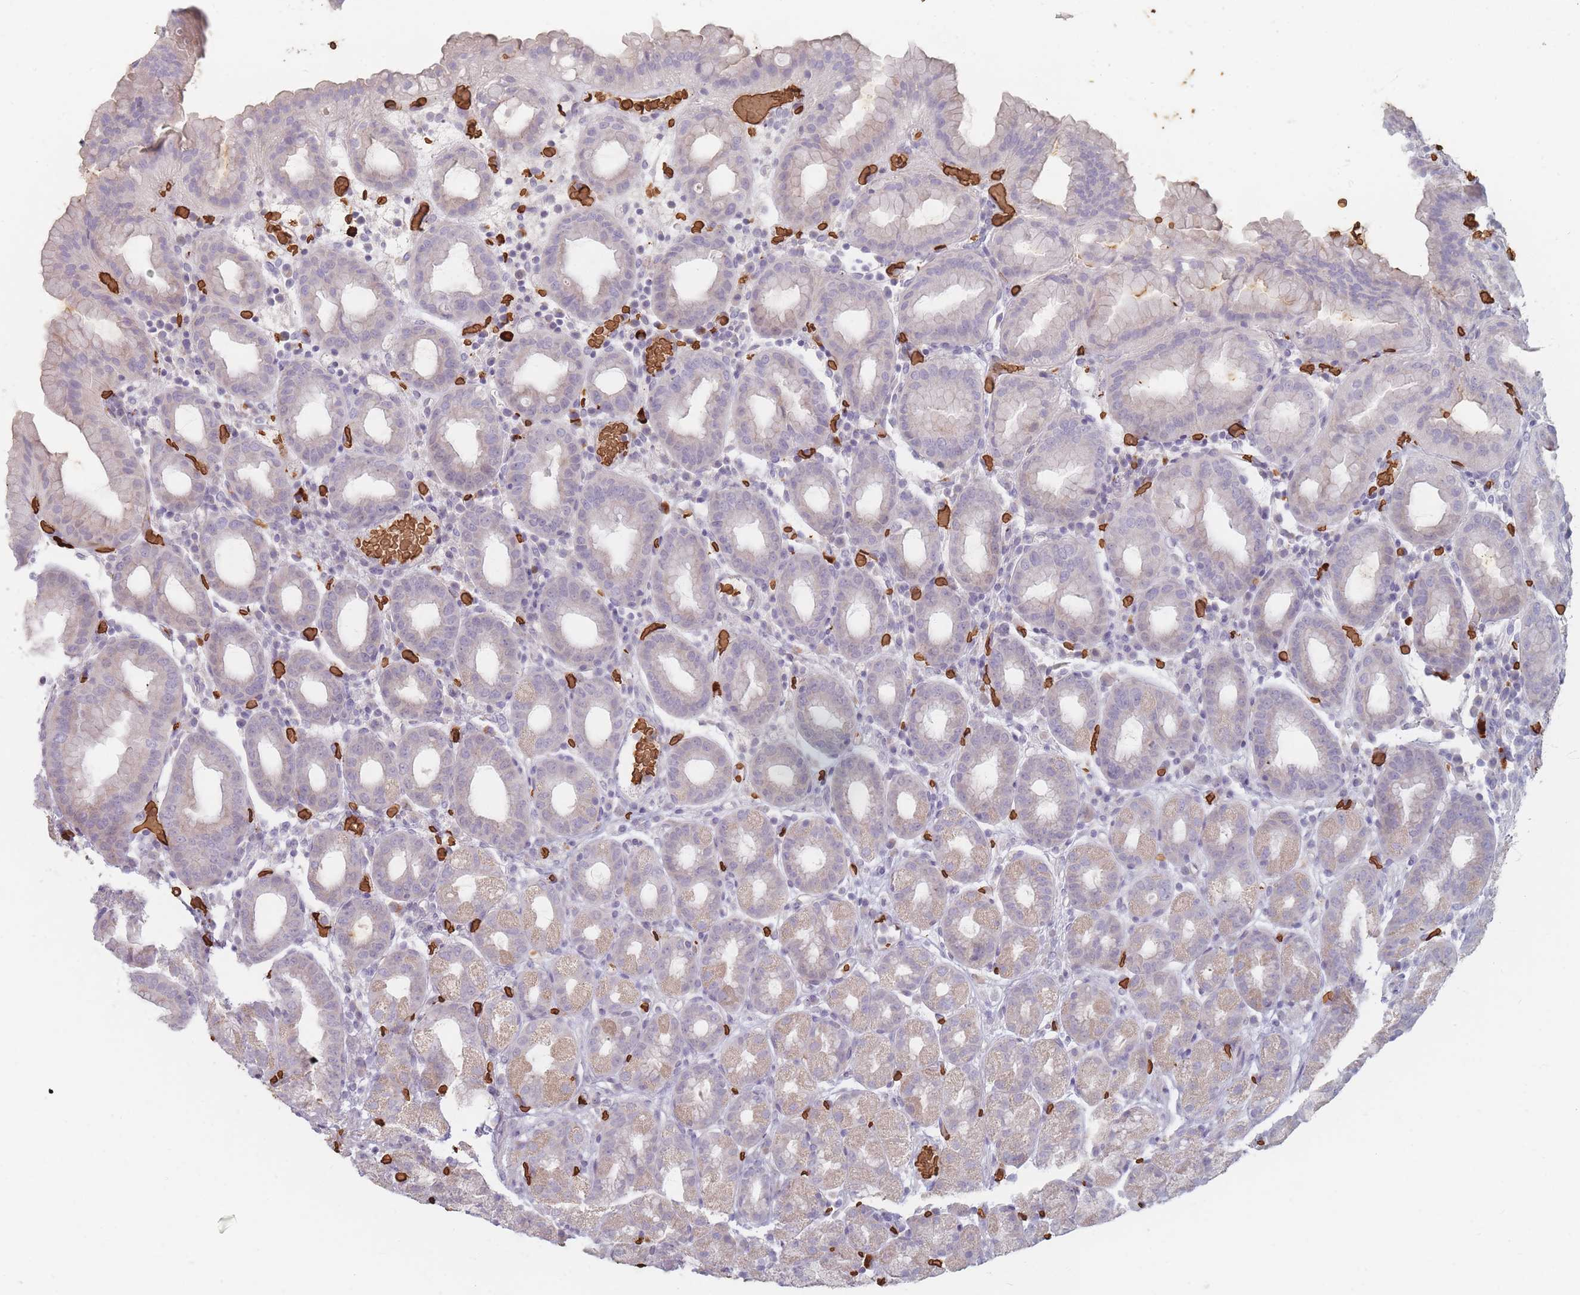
{"staining": {"intensity": "moderate", "quantity": "25%-75%", "location": "cytoplasmic/membranous"}, "tissue": "stomach", "cell_type": "Glandular cells", "image_type": "normal", "snomed": [{"axis": "morphology", "description": "Normal tissue, NOS"}, {"axis": "topography", "description": "Stomach, upper"}, {"axis": "topography", "description": "Stomach, lower"}, {"axis": "topography", "description": "Small intestine"}], "caption": "Immunohistochemical staining of benign stomach displays 25%-75% levels of moderate cytoplasmic/membranous protein staining in approximately 25%-75% of glandular cells. The staining was performed using DAB, with brown indicating positive protein expression. Nuclei are stained blue with hematoxylin.", "gene": "SLC2A6", "patient": {"sex": "male", "age": 68}}